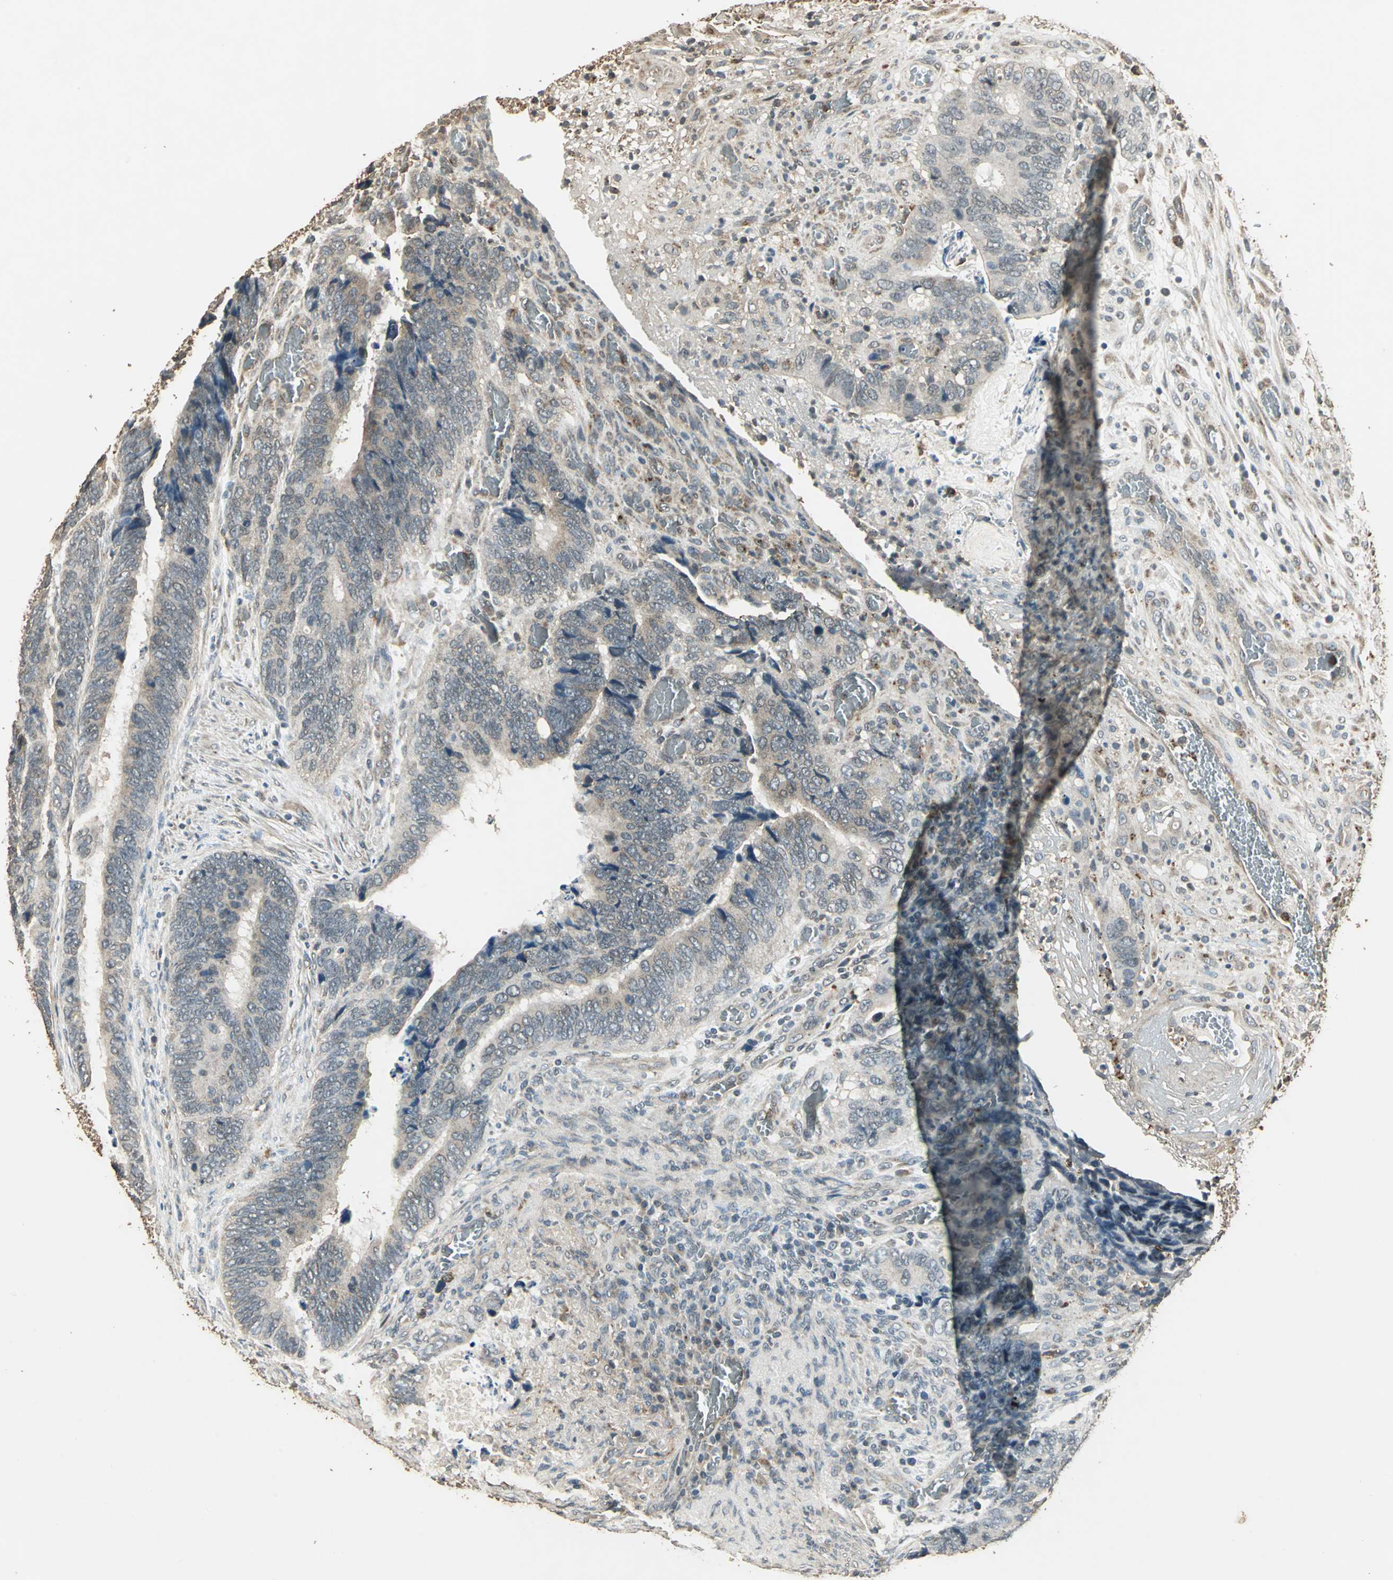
{"staining": {"intensity": "weak", "quantity": ">75%", "location": "cytoplasmic/membranous"}, "tissue": "colorectal cancer", "cell_type": "Tumor cells", "image_type": "cancer", "snomed": [{"axis": "morphology", "description": "Adenocarcinoma, NOS"}, {"axis": "topography", "description": "Colon"}], "caption": "Immunohistochemical staining of adenocarcinoma (colorectal) demonstrates low levels of weak cytoplasmic/membranous protein staining in approximately >75% of tumor cells.", "gene": "TMPRSS4", "patient": {"sex": "male", "age": 72}}